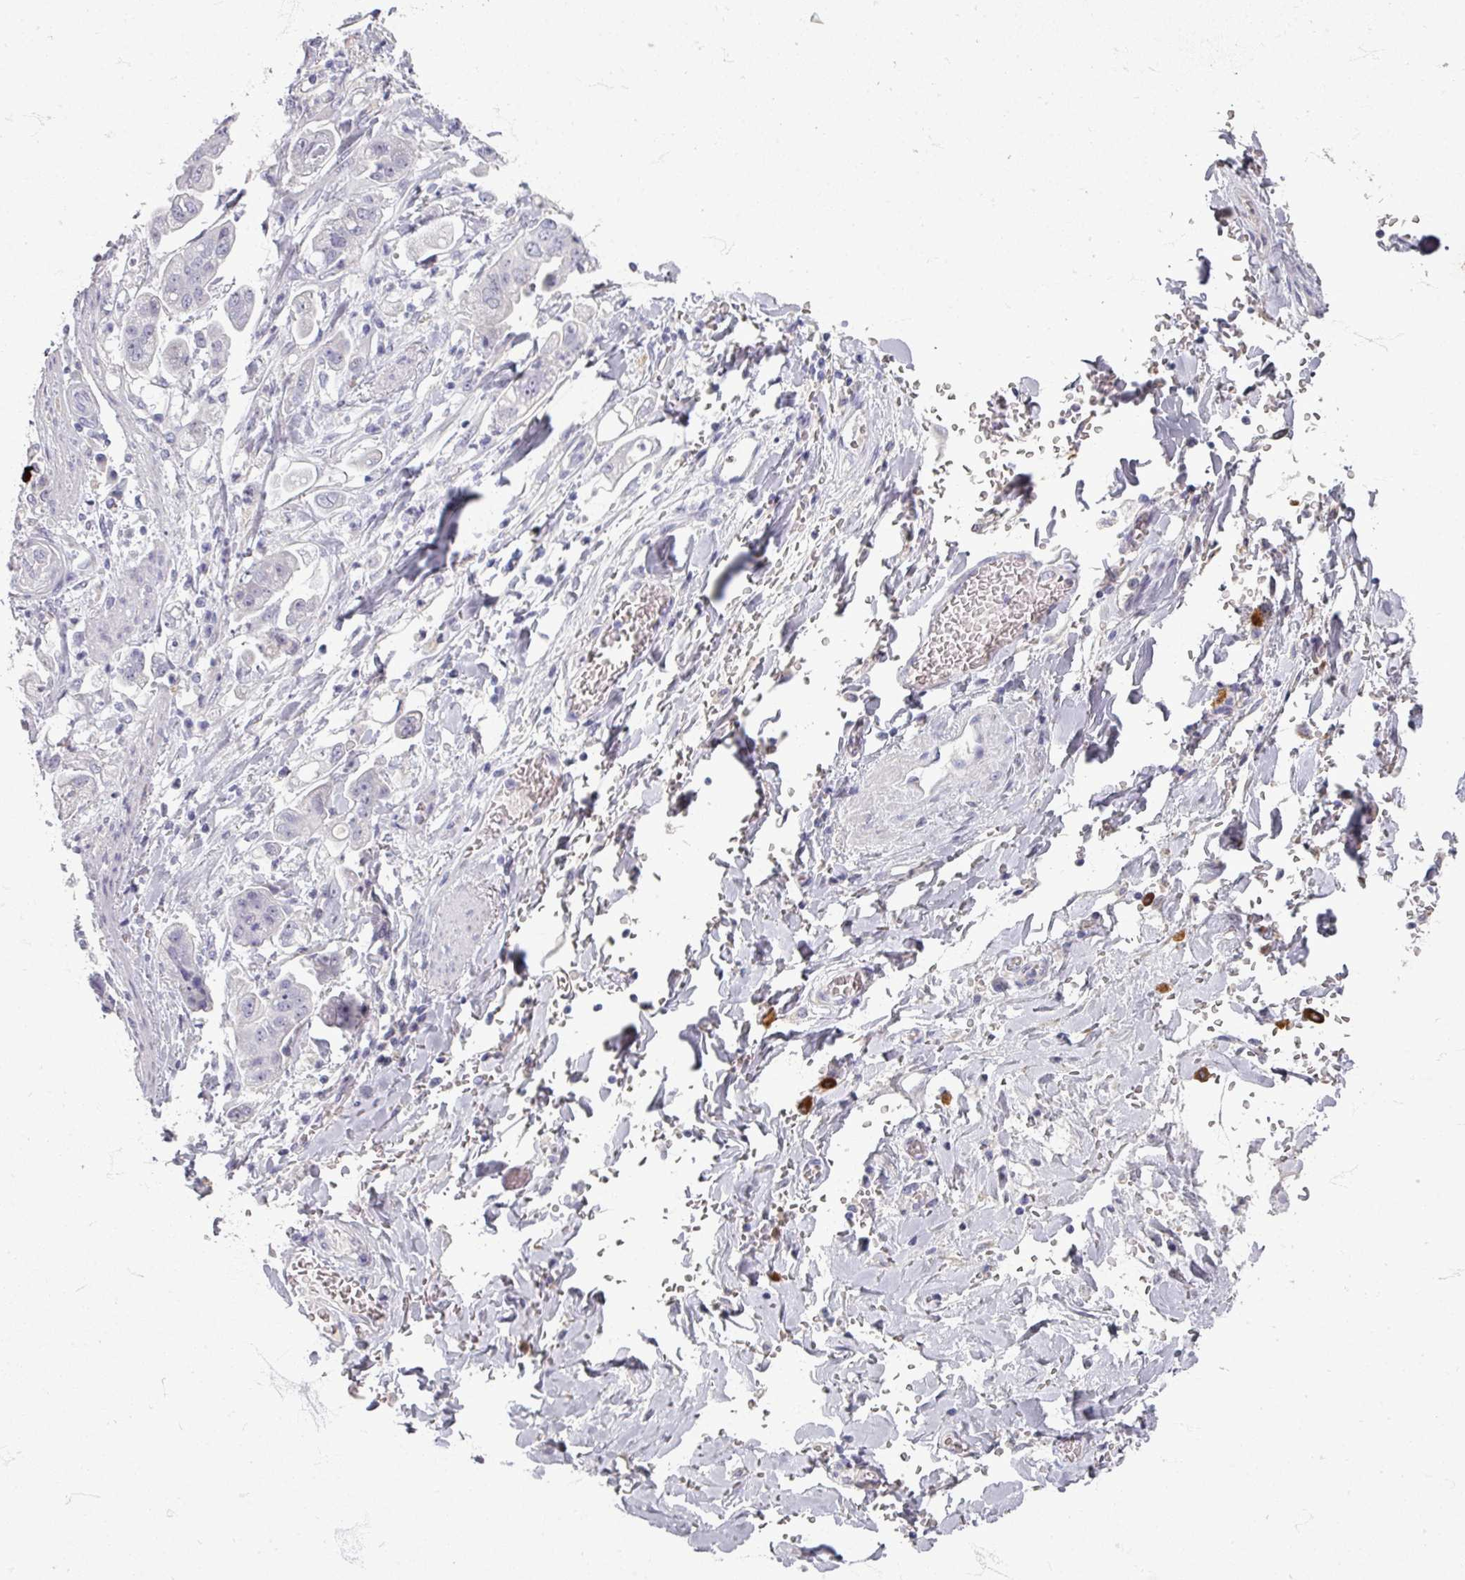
{"staining": {"intensity": "negative", "quantity": "none", "location": "none"}, "tissue": "stomach cancer", "cell_type": "Tumor cells", "image_type": "cancer", "snomed": [{"axis": "morphology", "description": "Adenocarcinoma, NOS"}, {"axis": "topography", "description": "Stomach"}], "caption": "DAB (3,3'-diaminobenzidine) immunohistochemical staining of adenocarcinoma (stomach) exhibits no significant staining in tumor cells.", "gene": "ZNF878", "patient": {"sex": "male", "age": 62}}